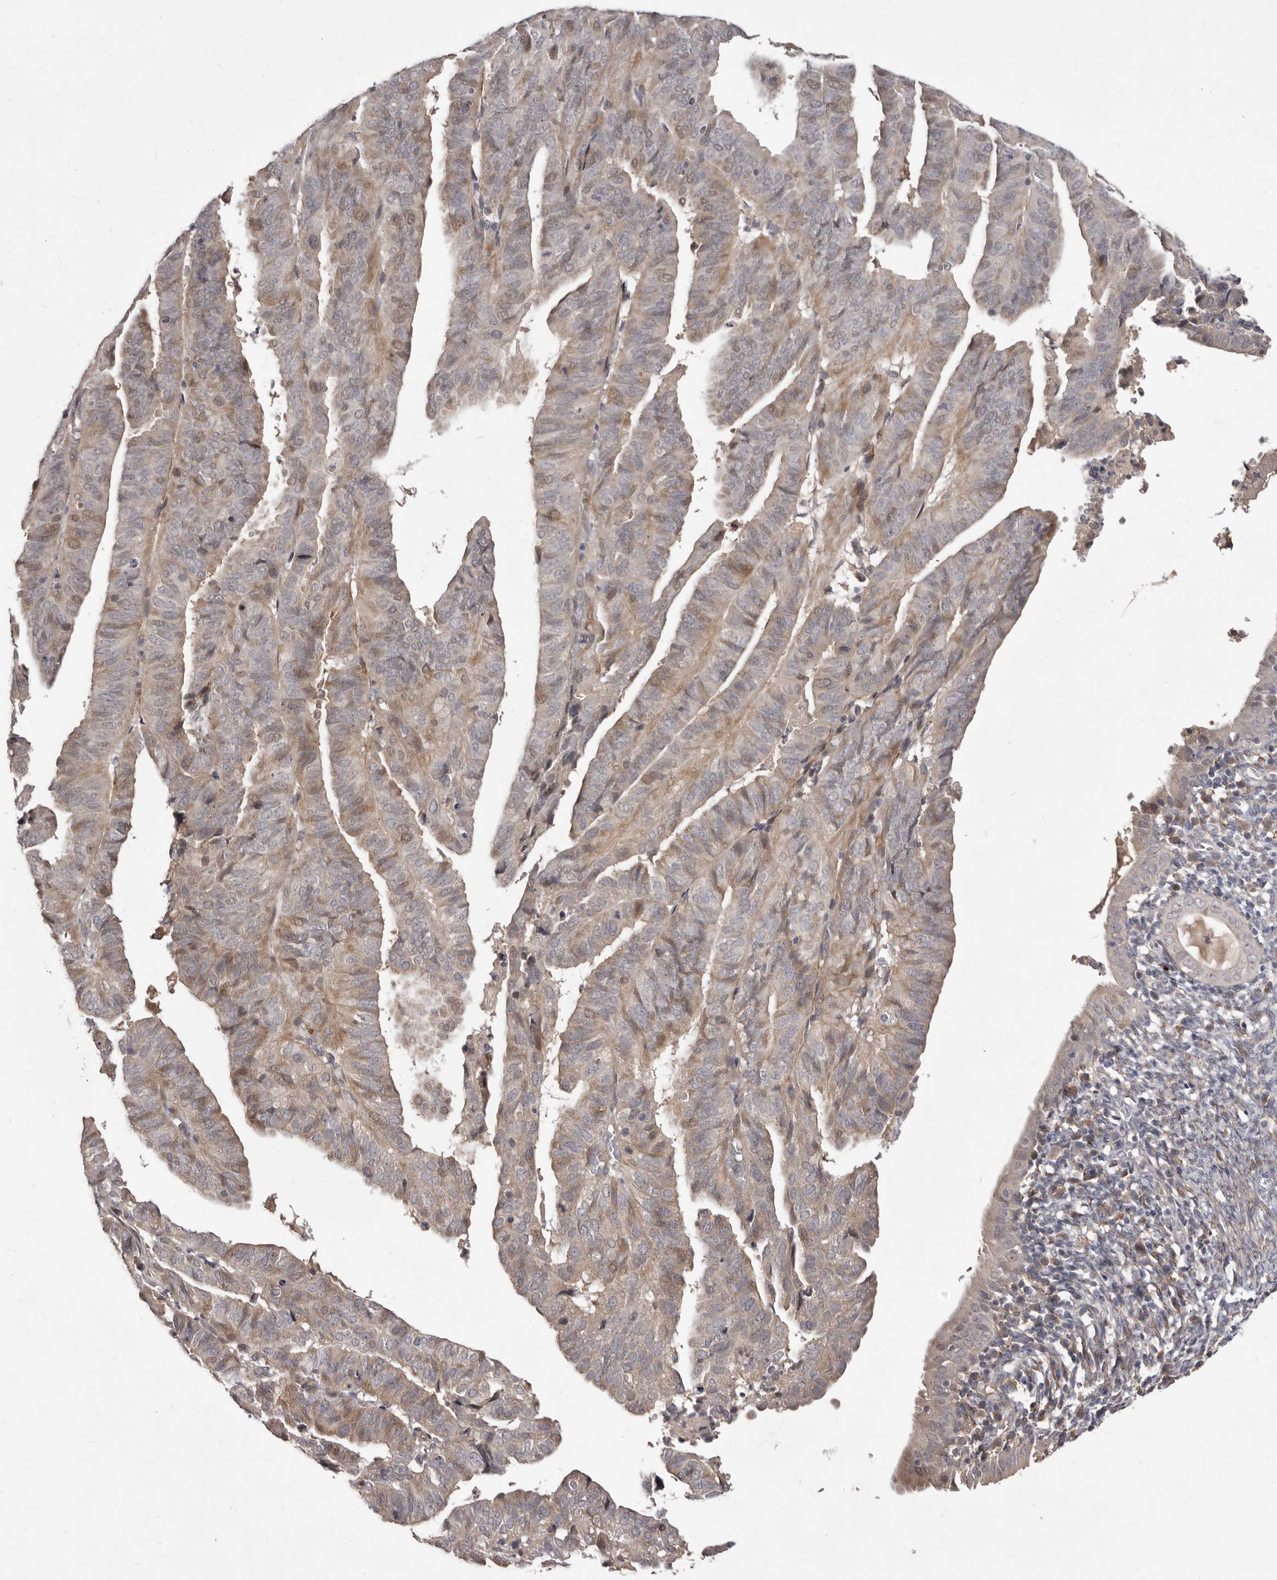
{"staining": {"intensity": "weak", "quantity": "25%-75%", "location": "cytoplasmic/membranous"}, "tissue": "endometrial cancer", "cell_type": "Tumor cells", "image_type": "cancer", "snomed": [{"axis": "morphology", "description": "Adenocarcinoma, NOS"}, {"axis": "topography", "description": "Uterus"}], "caption": "A low amount of weak cytoplasmic/membranous expression is present in approximately 25%-75% of tumor cells in endometrial cancer (adenocarcinoma) tissue.", "gene": "HBS1L", "patient": {"sex": "female", "age": 77}}